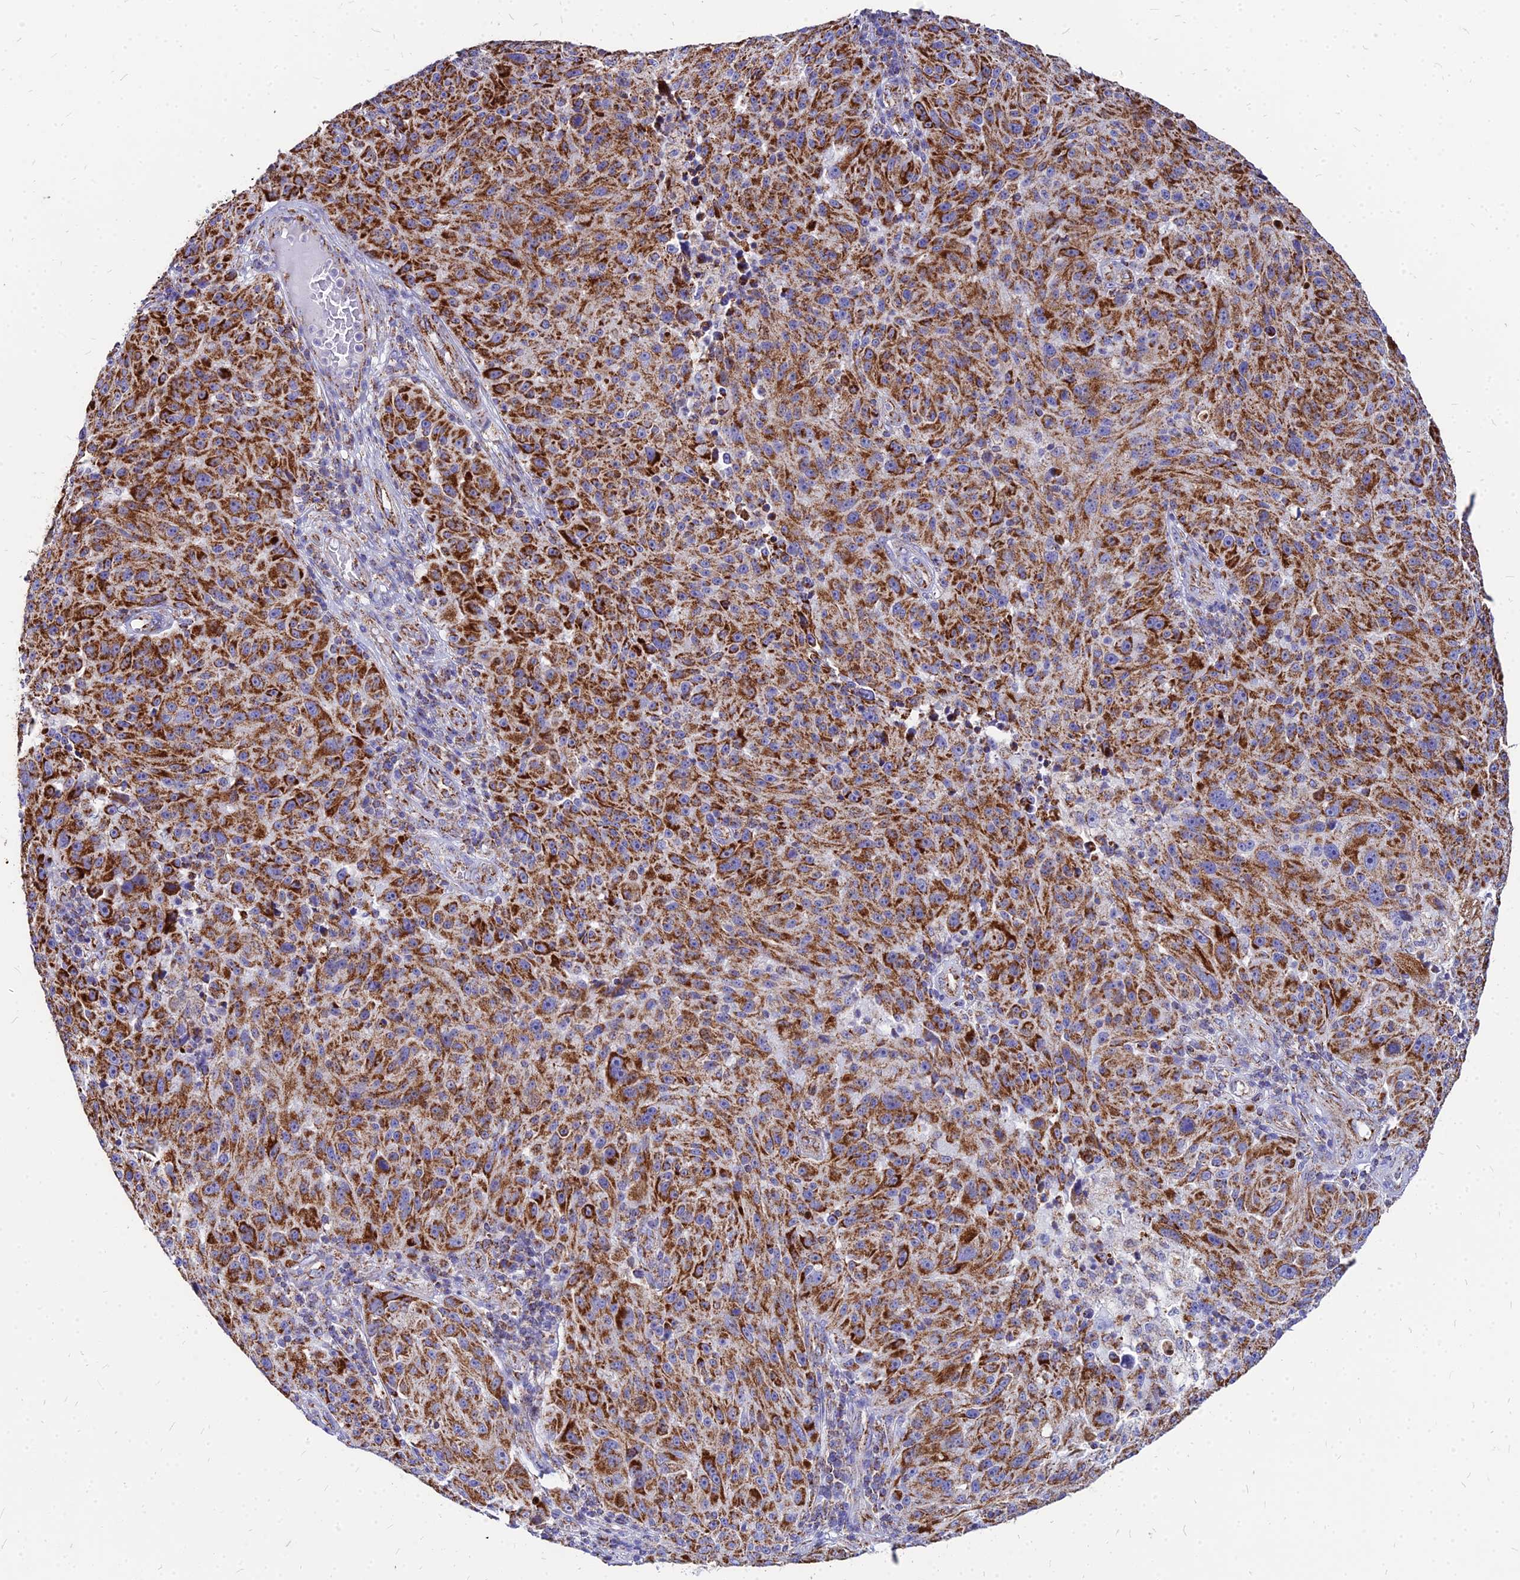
{"staining": {"intensity": "strong", "quantity": ">75%", "location": "cytoplasmic/membranous"}, "tissue": "melanoma", "cell_type": "Tumor cells", "image_type": "cancer", "snomed": [{"axis": "morphology", "description": "Malignant melanoma, NOS"}, {"axis": "topography", "description": "Skin"}], "caption": "The photomicrograph demonstrates a brown stain indicating the presence of a protein in the cytoplasmic/membranous of tumor cells in melanoma. The protein of interest is shown in brown color, while the nuclei are stained blue.", "gene": "DLD", "patient": {"sex": "male", "age": 53}}